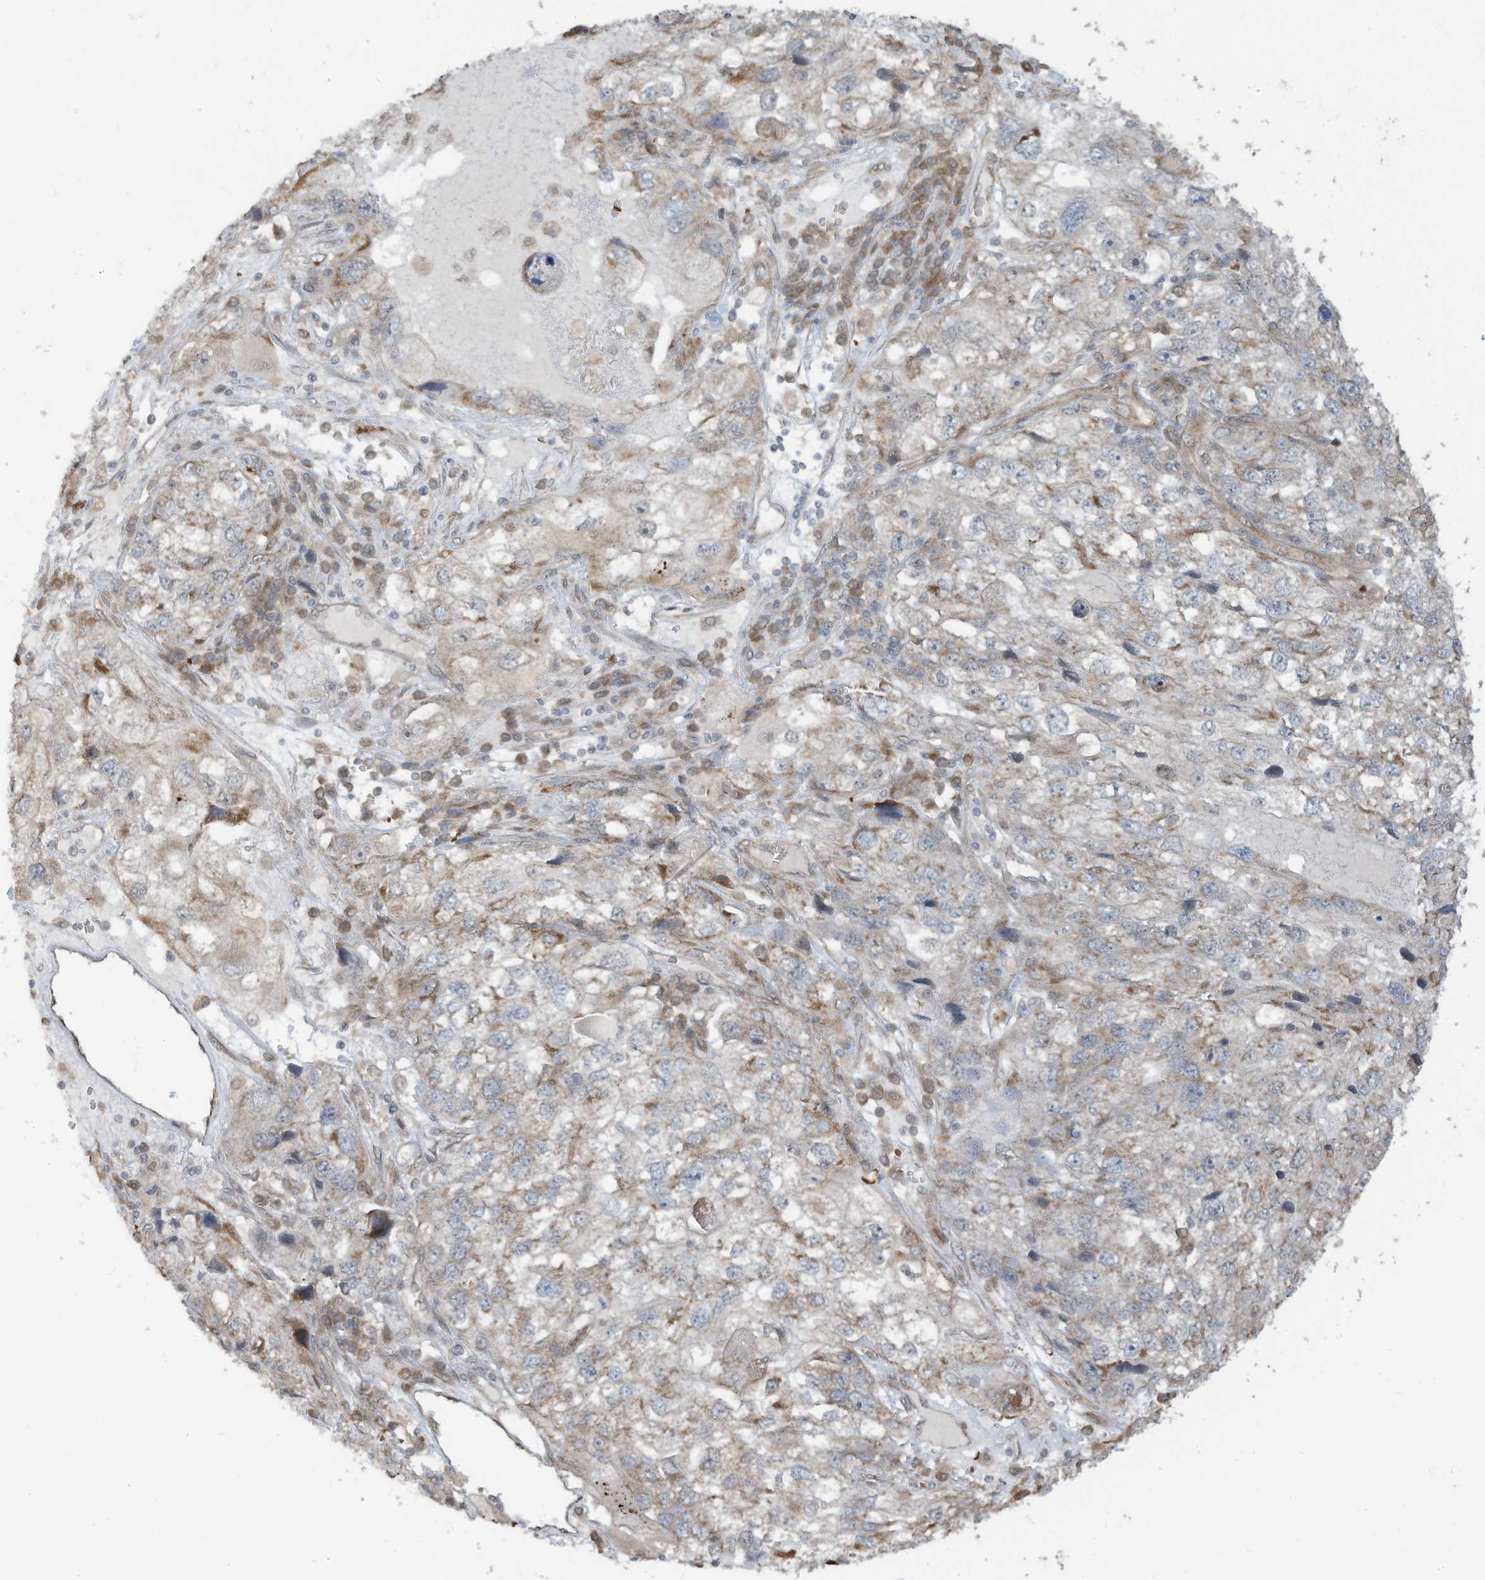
{"staining": {"intensity": "weak", "quantity": "25%-75%", "location": "cytoplasmic/membranous"}, "tissue": "endometrial cancer", "cell_type": "Tumor cells", "image_type": "cancer", "snomed": [{"axis": "morphology", "description": "Adenocarcinoma, NOS"}, {"axis": "topography", "description": "Endometrium"}], "caption": "High-magnification brightfield microscopy of adenocarcinoma (endometrial) stained with DAB (brown) and counterstained with hematoxylin (blue). tumor cells exhibit weak cytoplasmic/membranous positivity is present in about25%-75% of cells.", "gene": "ERI2", "patient": {"sex": "female", "age": 49}}